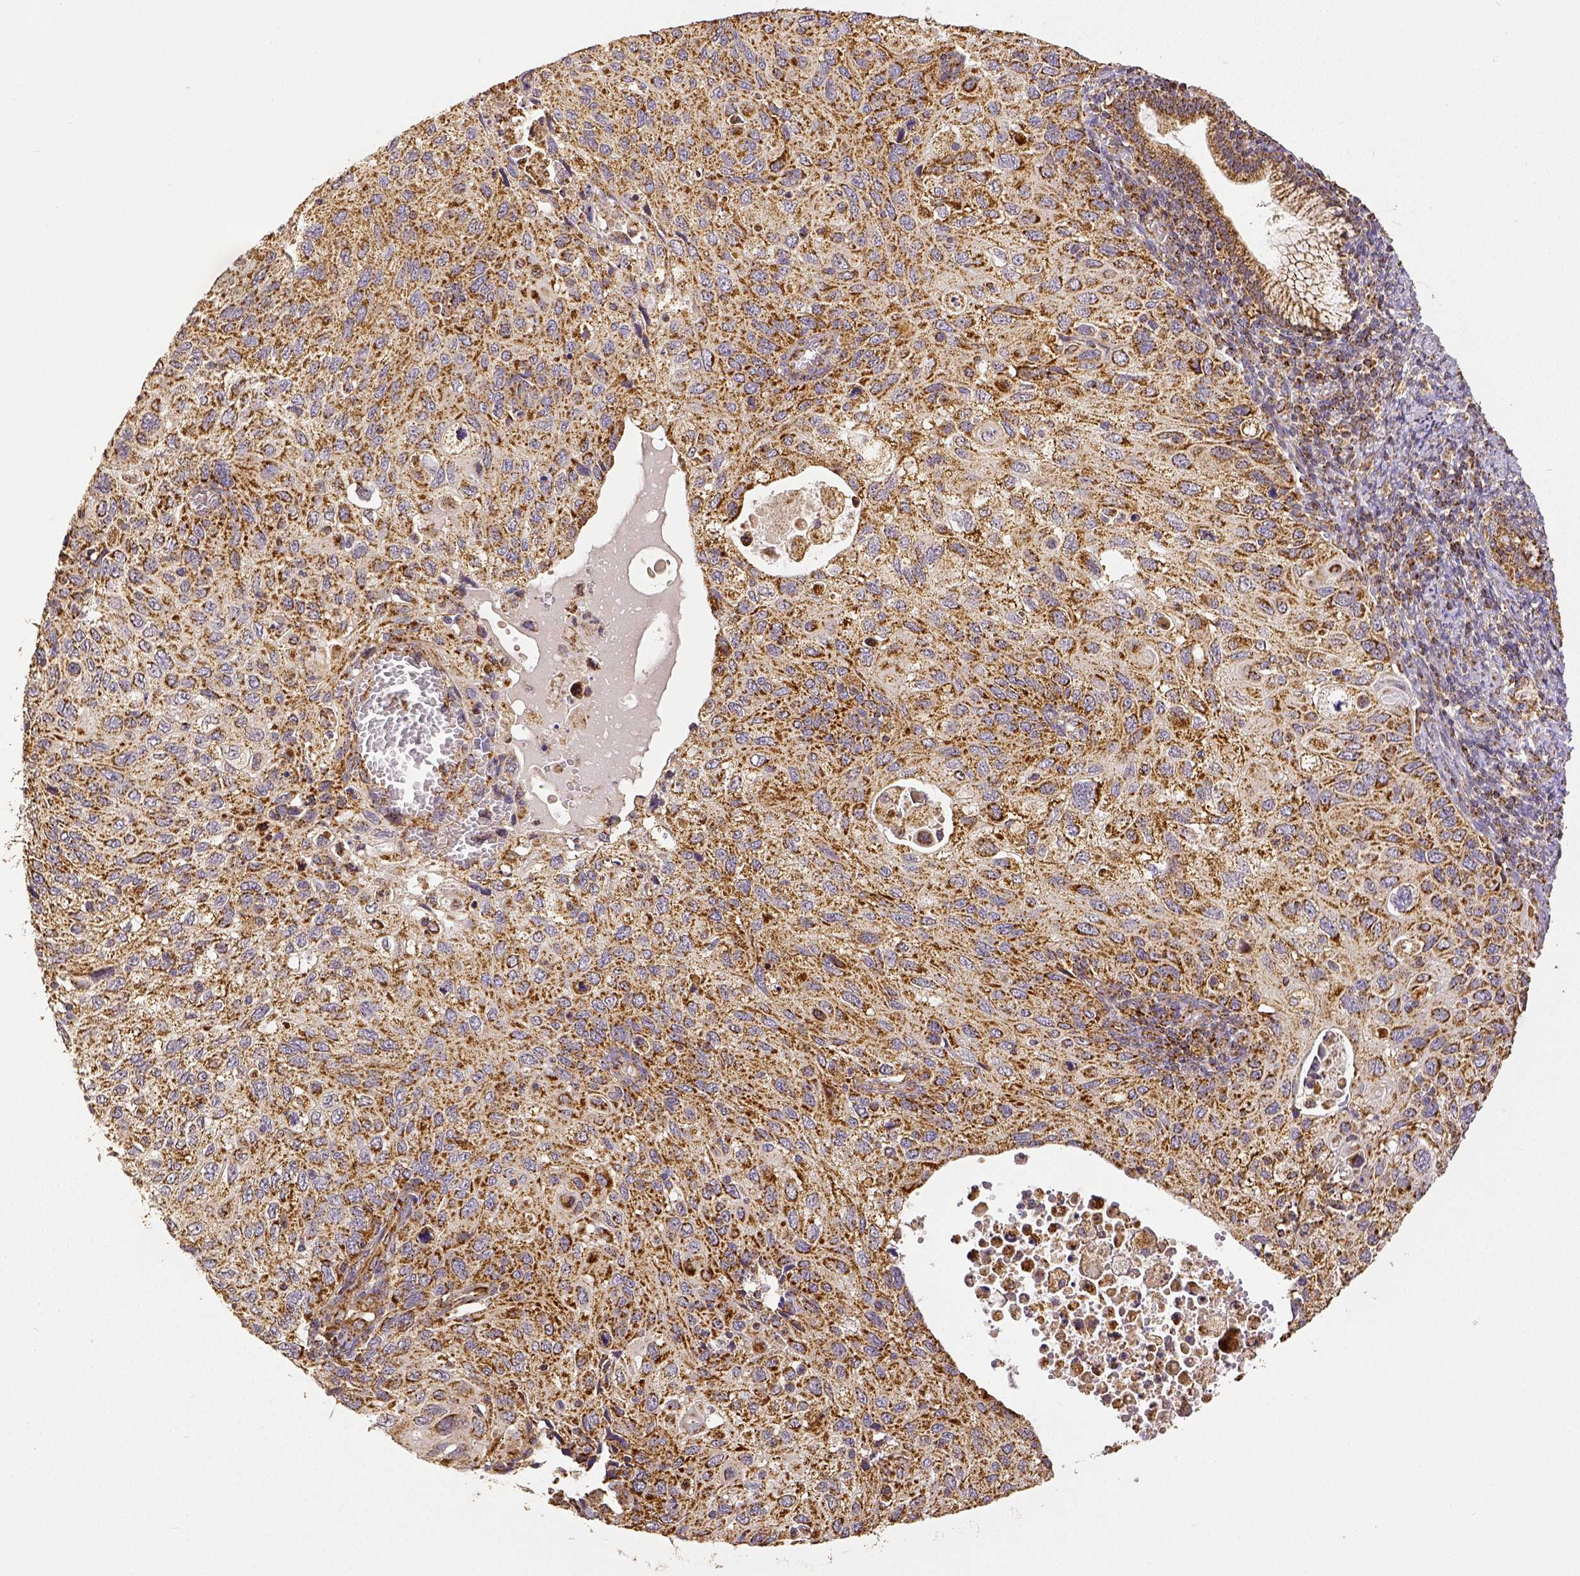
{"staining": {"intensity": "moderate", "quantity": ">75%", "location": "cytoplasmic/membranous"}, "tissue": "cervical cancer", "cell_type": "Tumor cells", "image_type": "cancer", "snomed": [{"axis": "morphology", "description": "Squamous cell carcinoma, NOS"}, {"axis": "topography", "description": "Cervix"}], "caption": "The image exhibits staining of cervical cancer, revealing moderate cytoplasmic/membranous protein expression (brown color) within tumor cells.", "gene": "SDHB", "patient": {"sex": "female", "age": 70}}